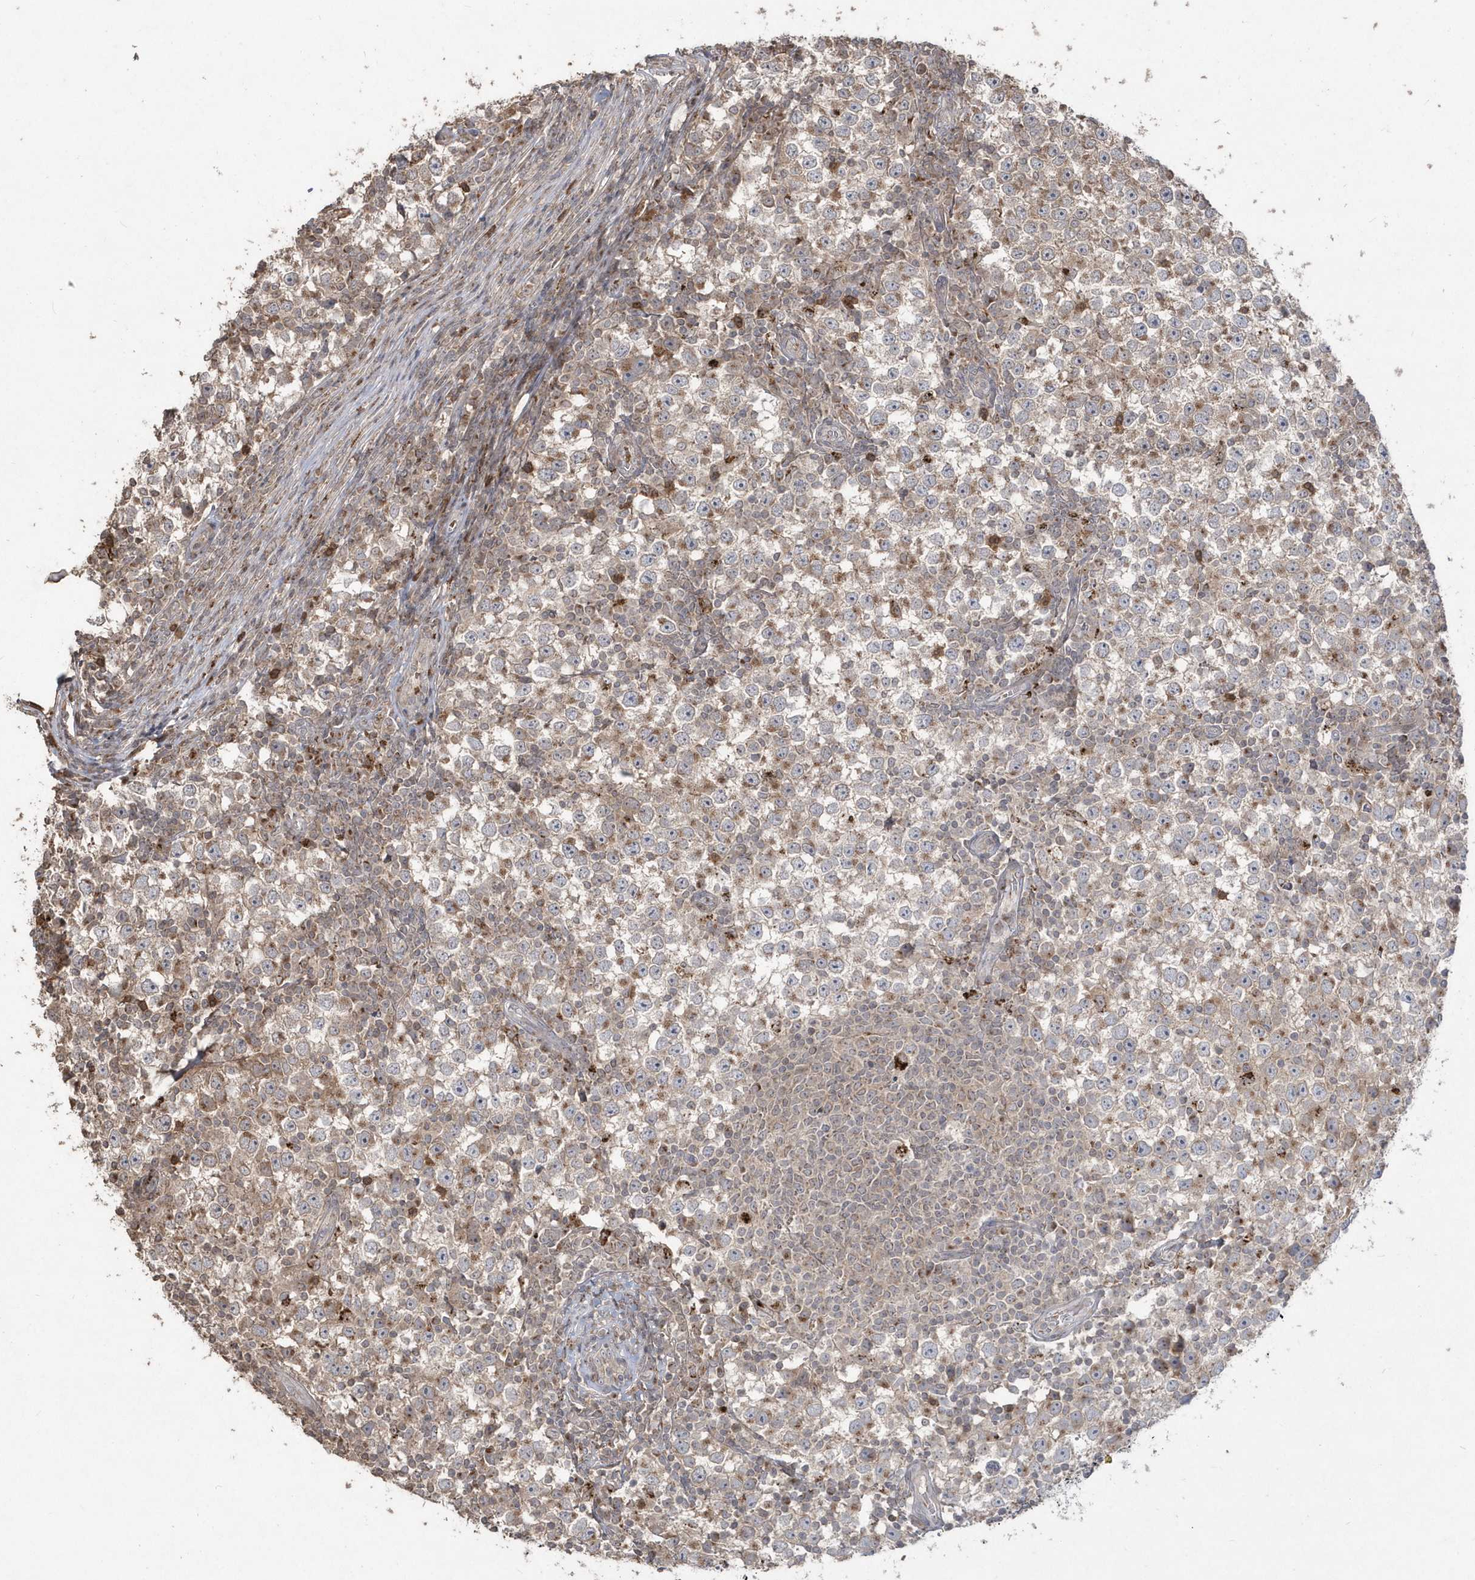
{"staining": {"intensity": "moderate", "quantity": "25%-75%", "location": "cytoplasmic/membranous"}, "tissue": "testis cancer", "cell_type": "Tumor cells", "image_type": "cancer", "snomed": [{"axis": "morphology", "description": "Seminoma, NOS"}, {"axis": "topography", "description": "Testis"}], "caption": "This histopathology image demonstrates immunohistochemistry (IHC) staining of testis cancer (seminoma), with medium moderate cytoplasmic/membranous positivity in about 25%-75% of tumor cells.", "gene": "GEMIN6", "patient": {"sex": "male", "age": 65}}